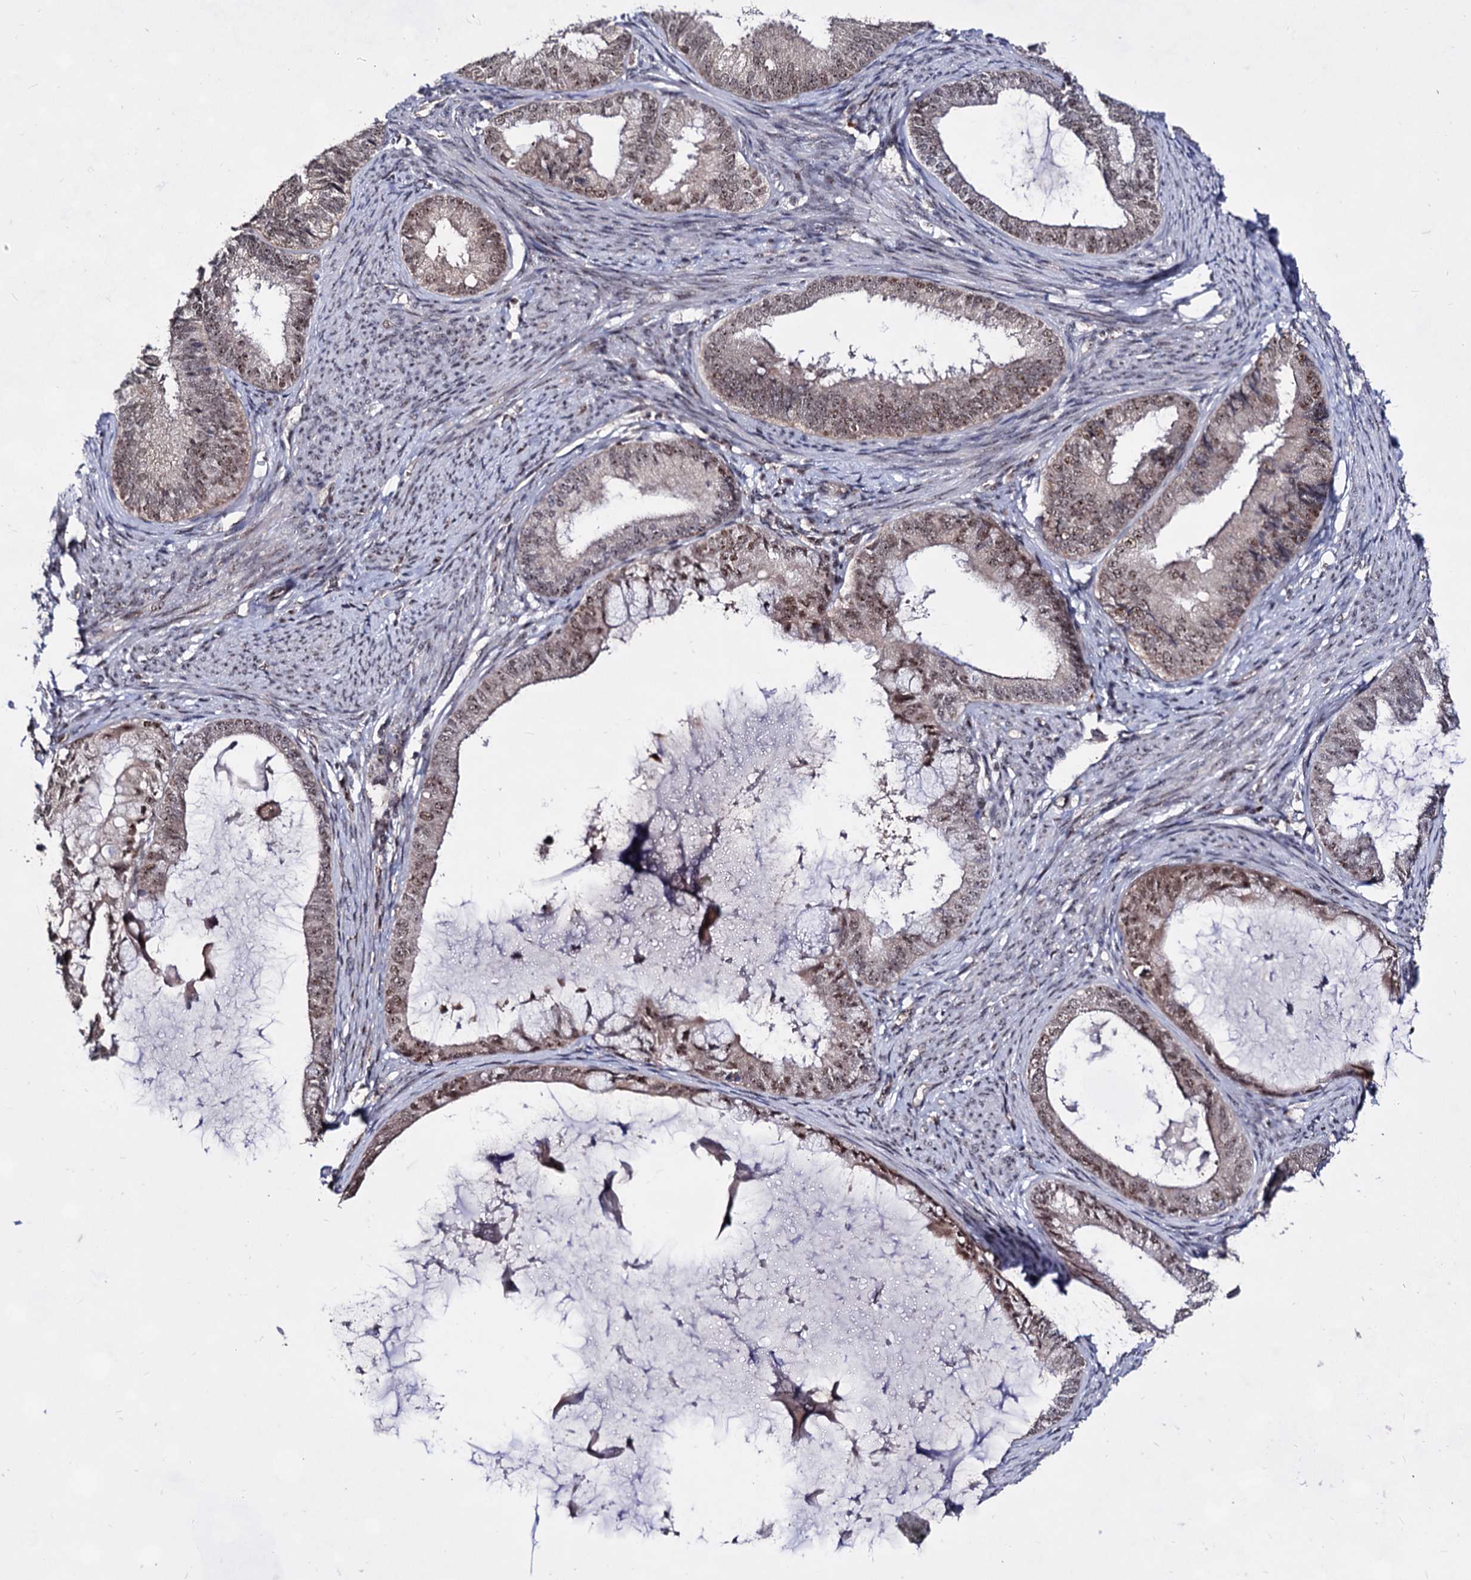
{"staining": {"intensity": "weak", "quantity": "25%-75%", "location": "nuclear"}, "tissue": "endometrial cancer", "cell_type": "Tumor cells", "image_type": "cancer", "snomed": [{"axis": "morphology", "description": "Adenocarcinoma, NOS"}, {"axis": "topography", "description": "Endometrium"}], "caption": "Immunohistochemistry histopathology image of neoplastic tissue: human endometrial adenocarcinoma stained using immunohistochemistry (IHC) demonstrates low levels of weak protein expression localized specifically in the nuclear of tumor cells, appearing as a nuclear brown color.", "gene": "EXOSC10", "patient": {"sex": "female", "age": 86}}